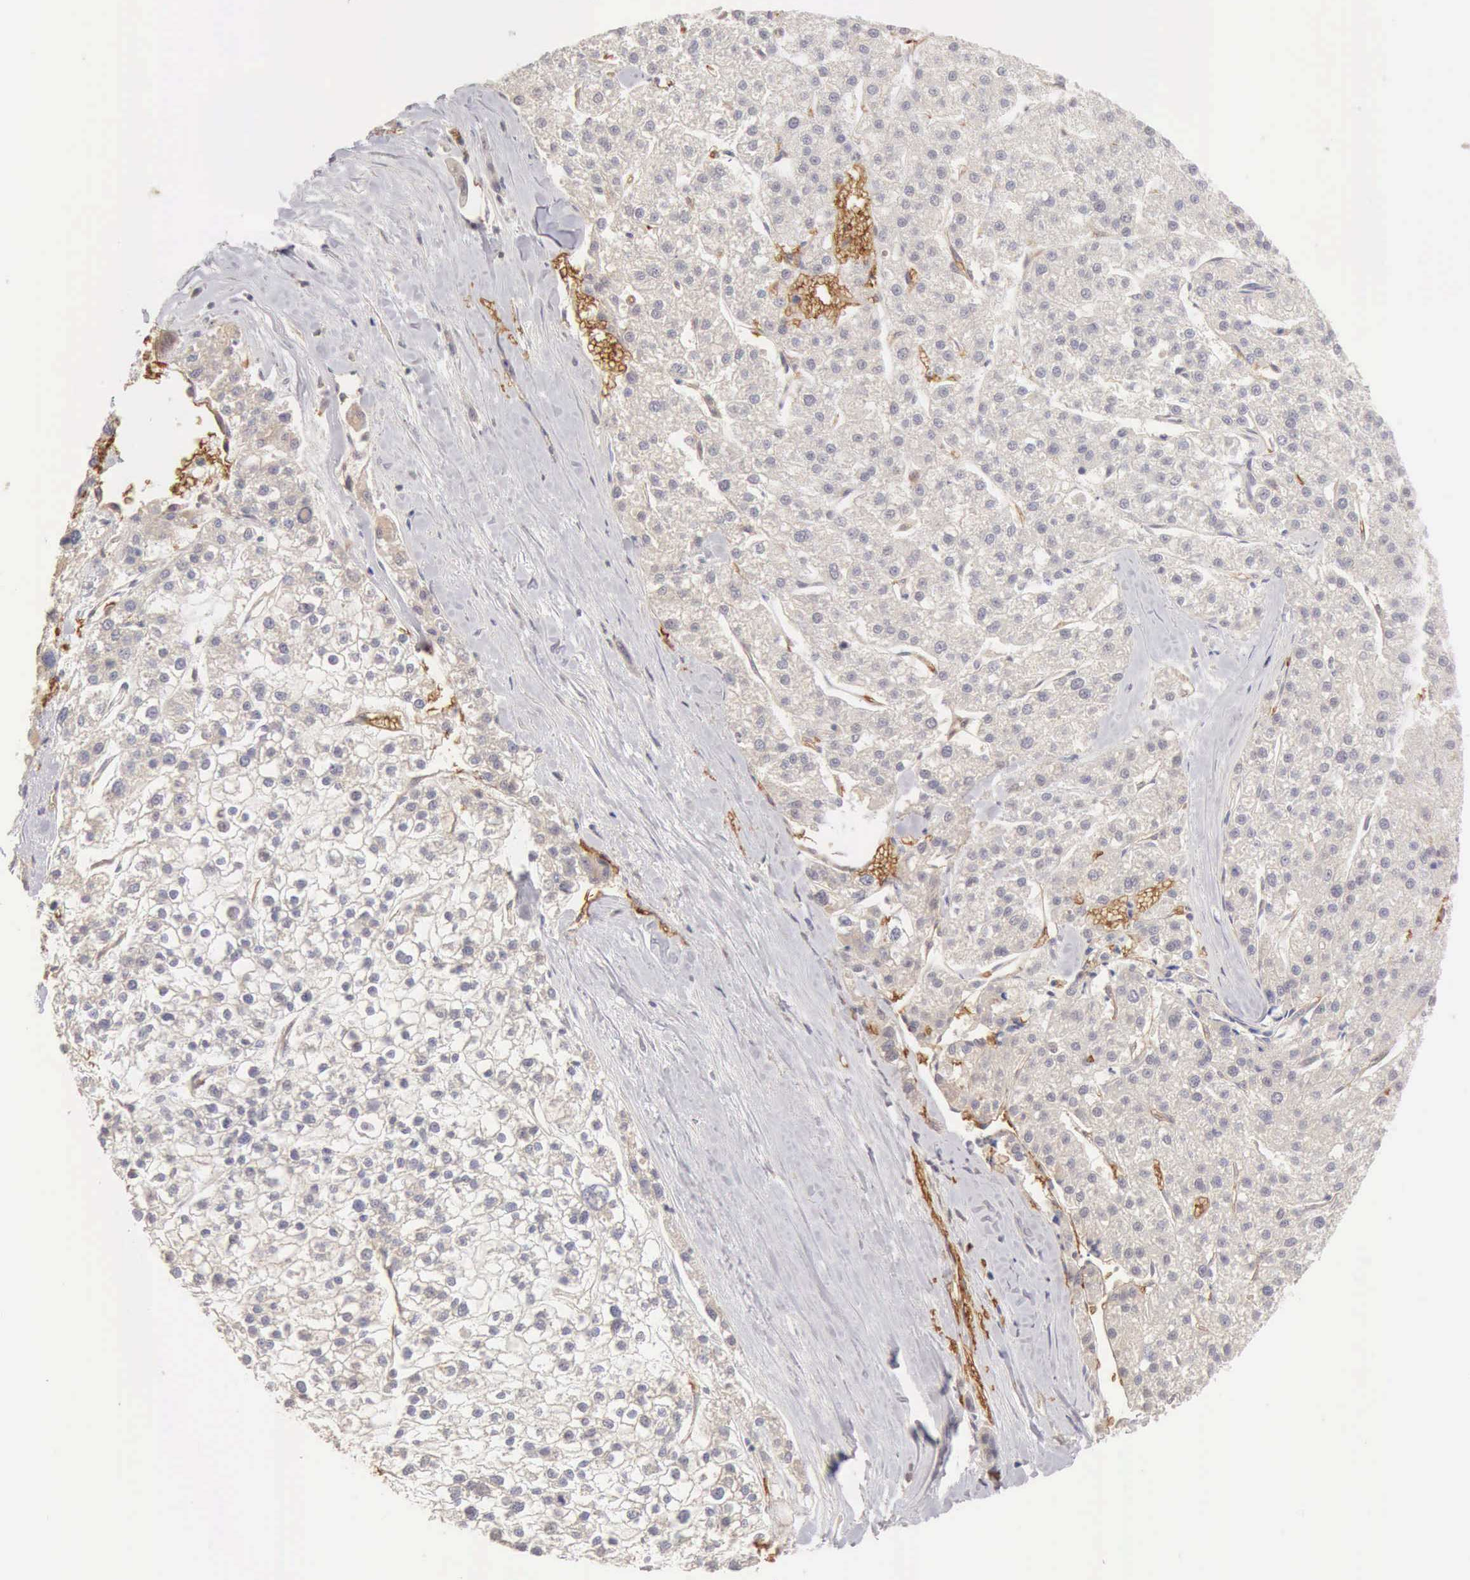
{"staining": {"intensity": "negative", "quantity": "none", "location": "none"}, "tissue": "liver cancer", "cell_type": "Tumor cells", "image_type": "cancer", "snomed": [{"axis": "morphology", "description": "Carcinoma, Hepatocellular, NOS"}, {"axis": "topography", "description": "Liver"}], "caption": "Tumor cells show no significant expression in hepatocellular carcinoma (liver).", "gene": "CFI", "patient": {"sex": "female", "age": 85}}